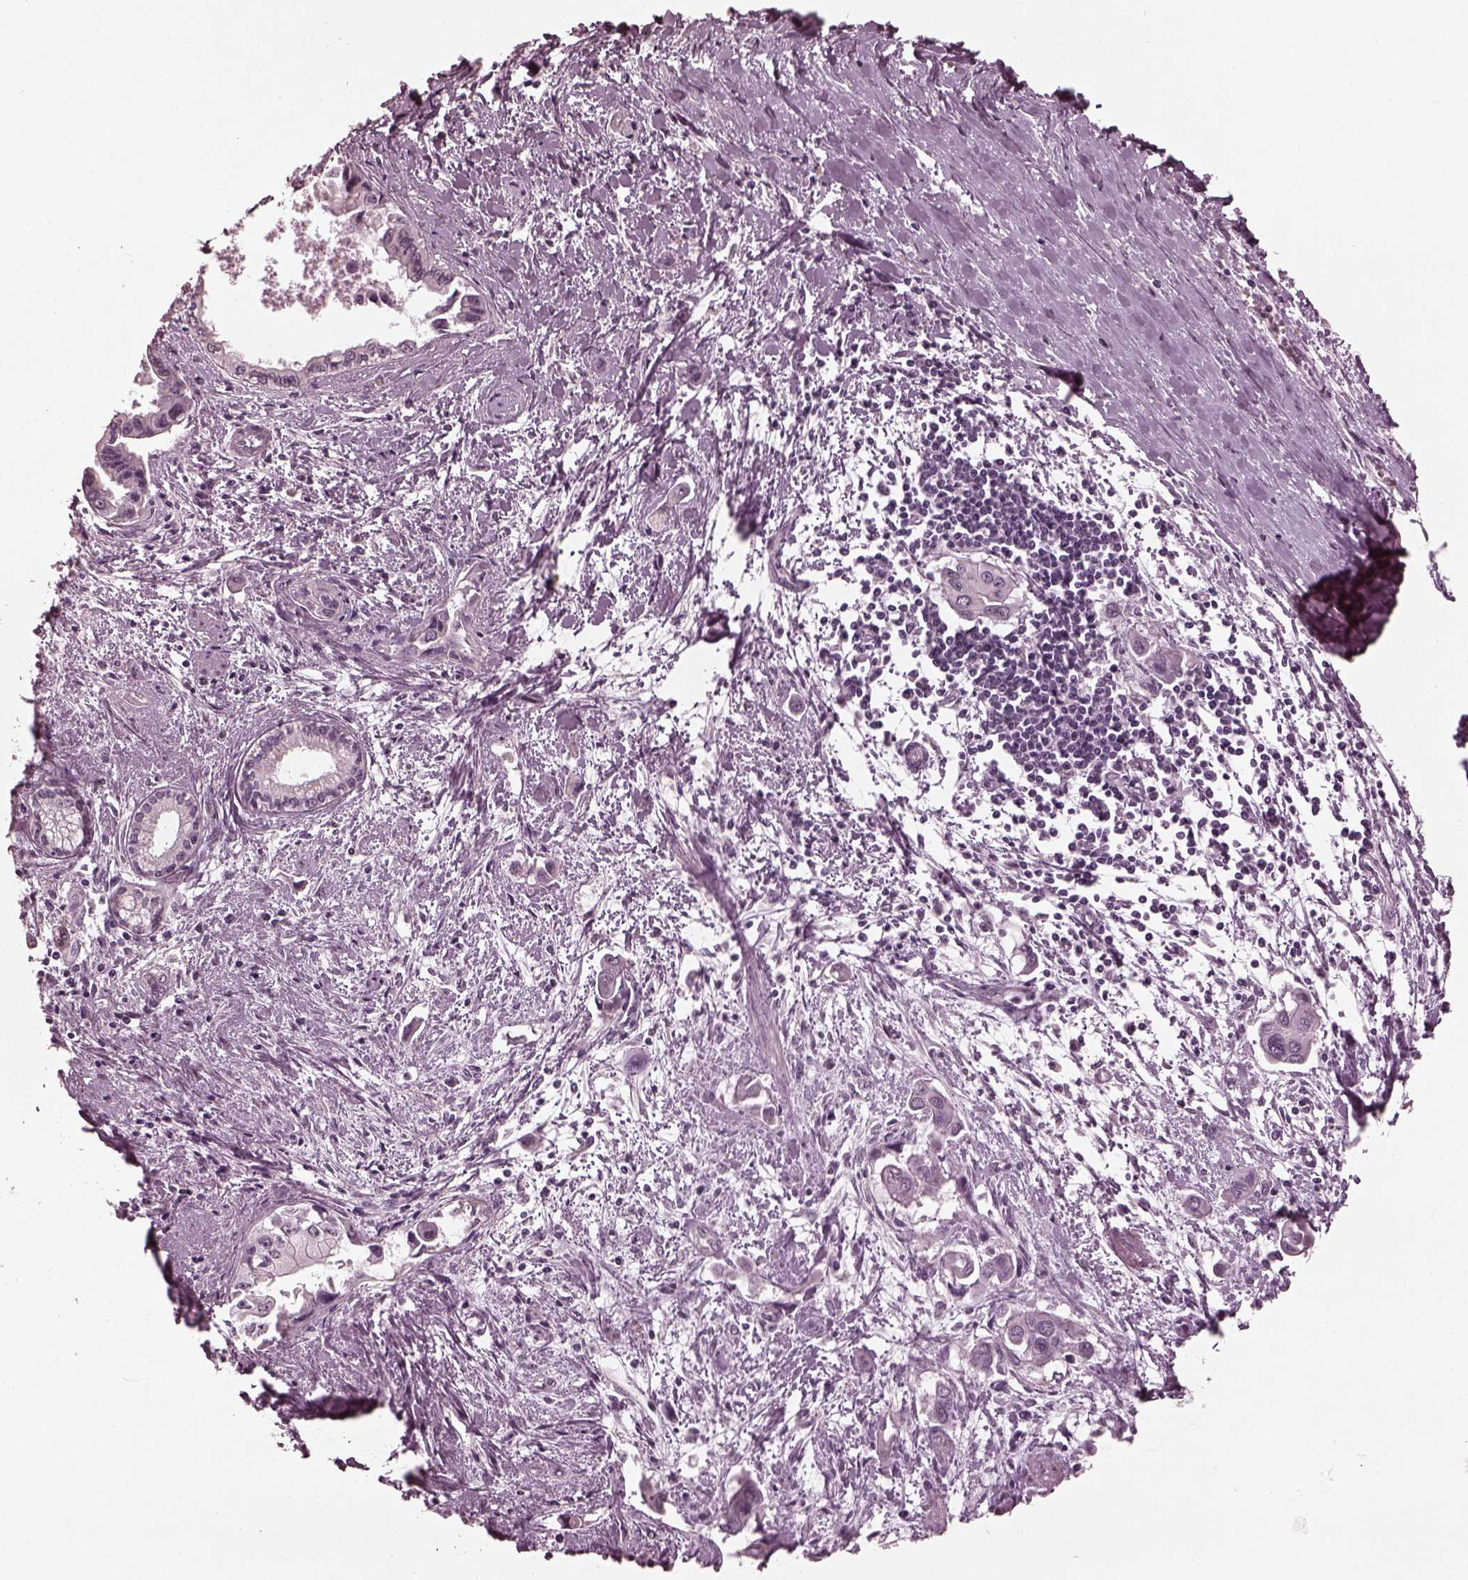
{"staining": {"intensity": "negative", "quantity": "none", "location": "none"}, "tissue": "pancreatic cancer", "cell_type": "Tumor cells", "image_type": "cancer", "snomed": [{"axis": "morphology", "description": "Adenocarcinoma, NOS"}, {"axis": "topography", "description": "Pancreas"}], "caption": "Immunohistochemical staining of pancreatic cancer exhibits no significant staining in tumor cells.", "gene": "KRT79", "patient": {"sex": "male", "age": 60}}